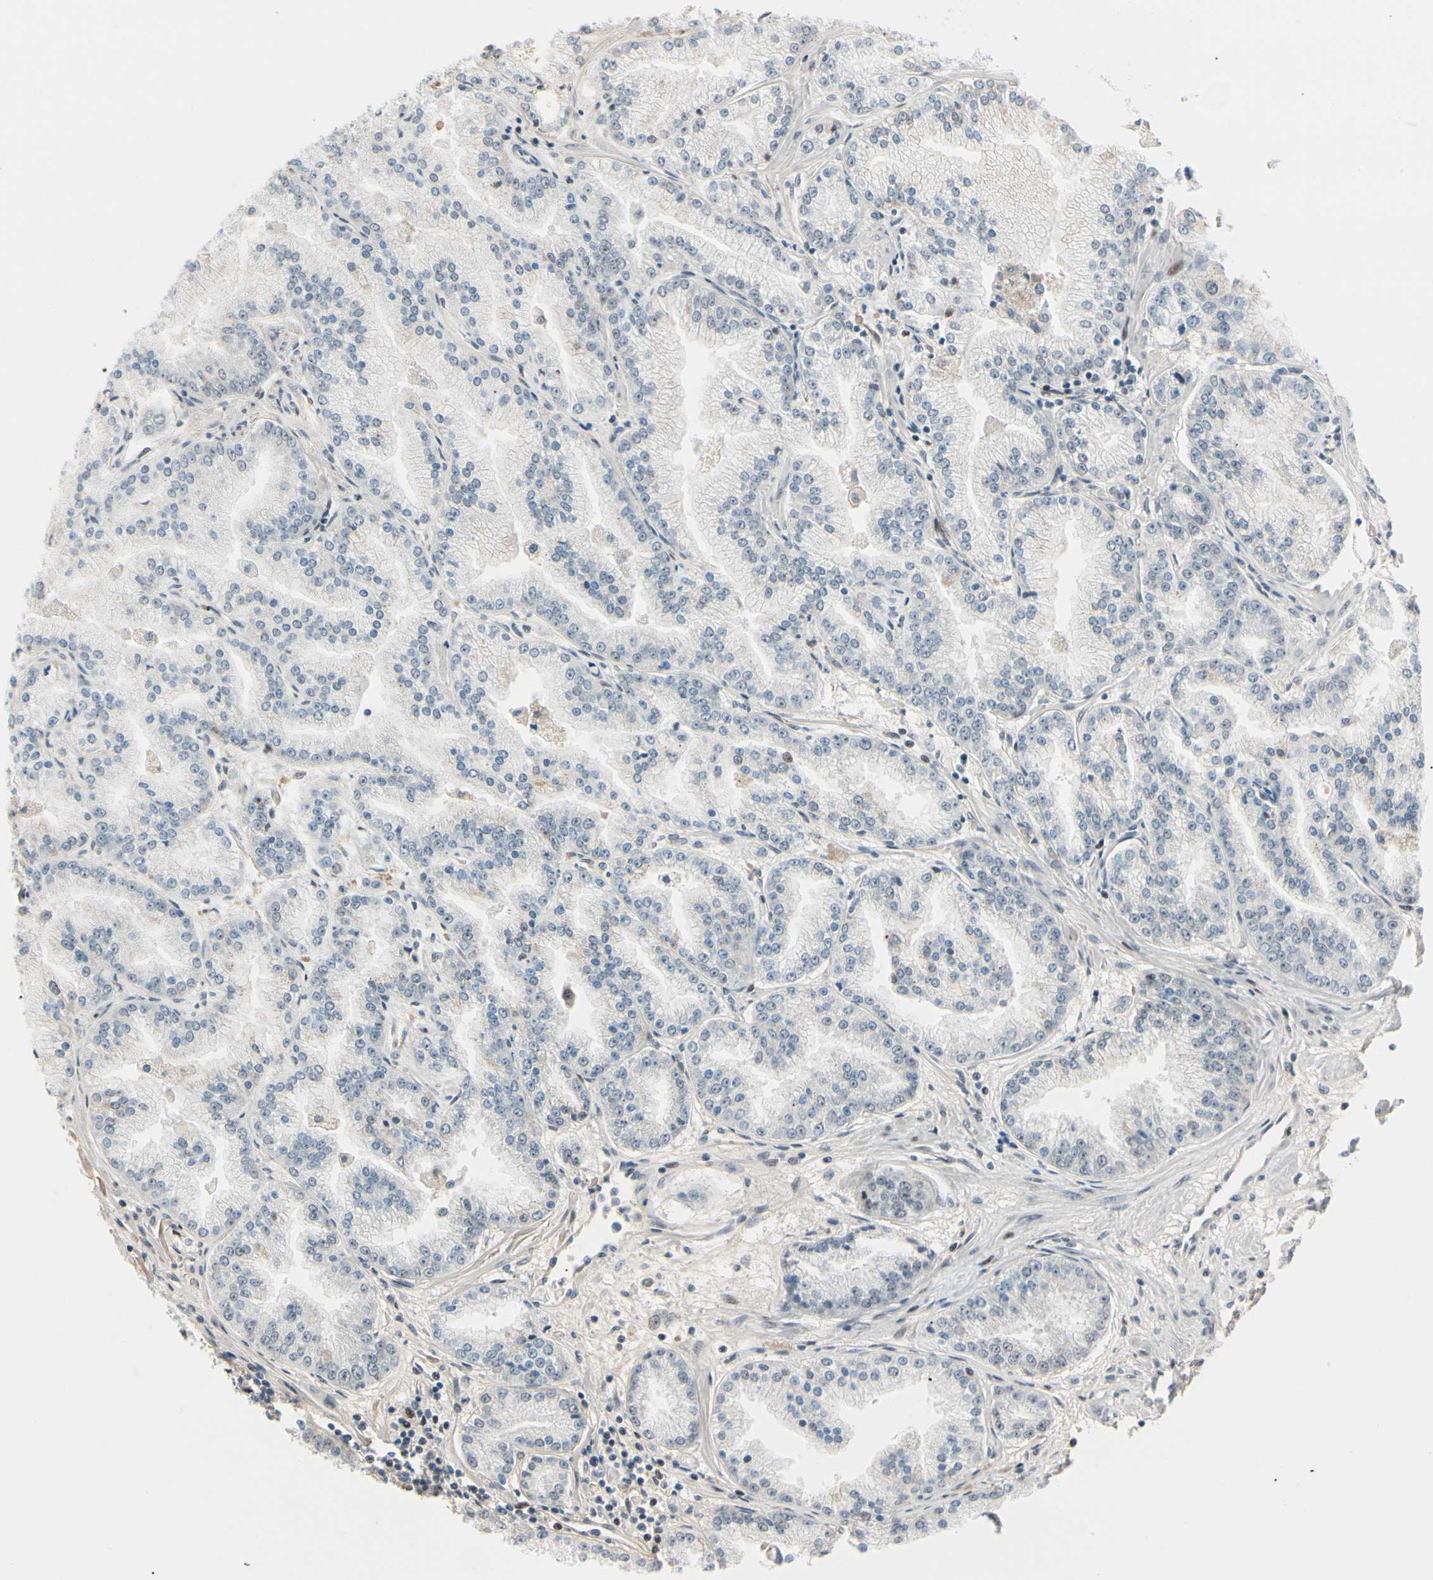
{"staining": {"intensity": "negative", "quantity": "none", "location": "none"}, "tissue": "prostate cancer", "cell_type": "Tumor cells", "image_type": "cancer", "snomed": [{"axis": "morphology", "description": "Adenocarcinoma, High grade"}, {"axis": "topography", "description": "Prostate"}], "caption": "Tumor cells are negative for protein expression in human prostate cancer (high-grade adenocarcinoma).", "gene": "FOXO3", "patient": {"sex": "male", "age": 61}}